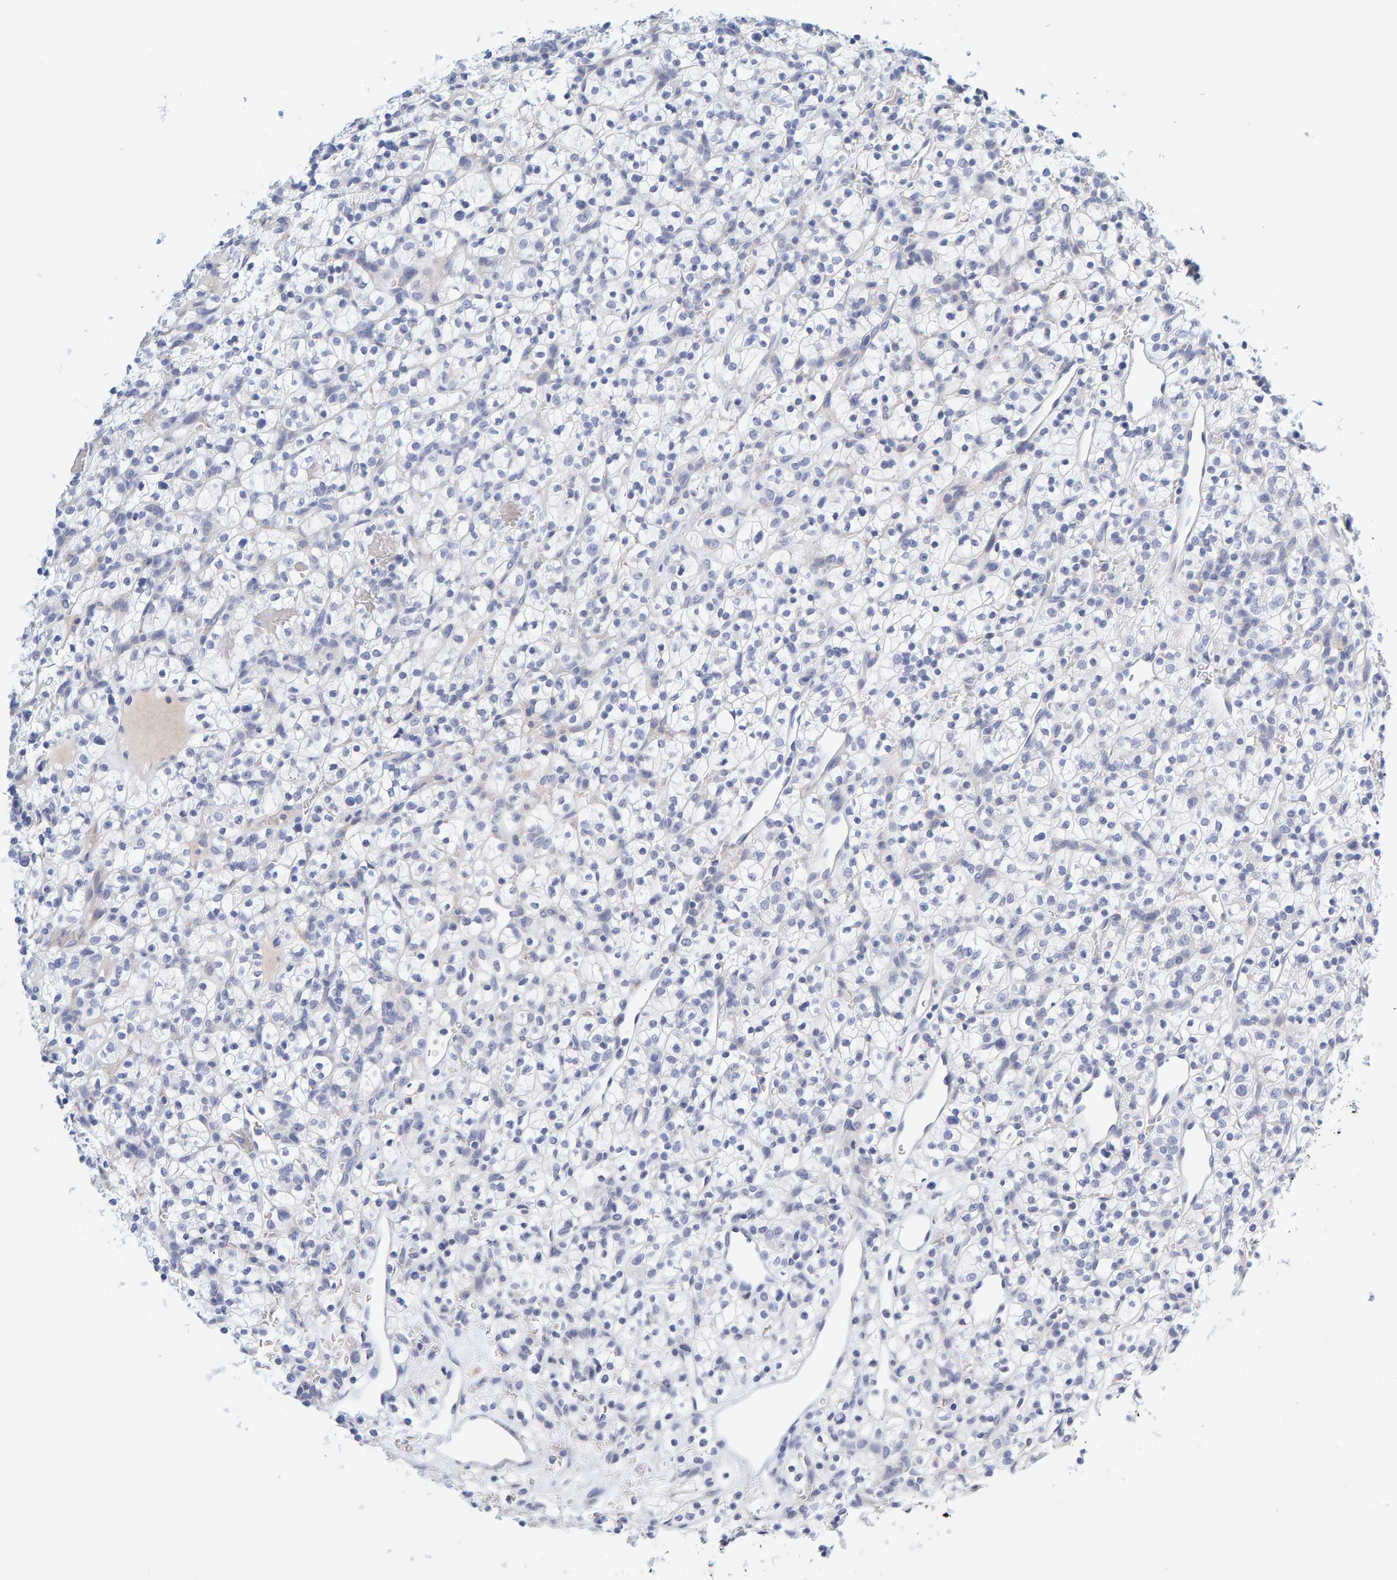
{"staining": {"intensity": "negative", "quantity": "none", "location": "none"}, "tissue": "renal cancer", "cell_type": "Tumor cells", "image_type": "cancer", "snomed": [{"axis": "morphology", "description": "Adenocarcinoma, NOS"}, {"axis": "topography", "description": "Kidney"}], "caption": "Immunohistochemistry of human renal adenocarcinoma demonstrates no expression in tumor cells.", "gene": "MOG", "patient": {"sex": "female", "age": 57}}